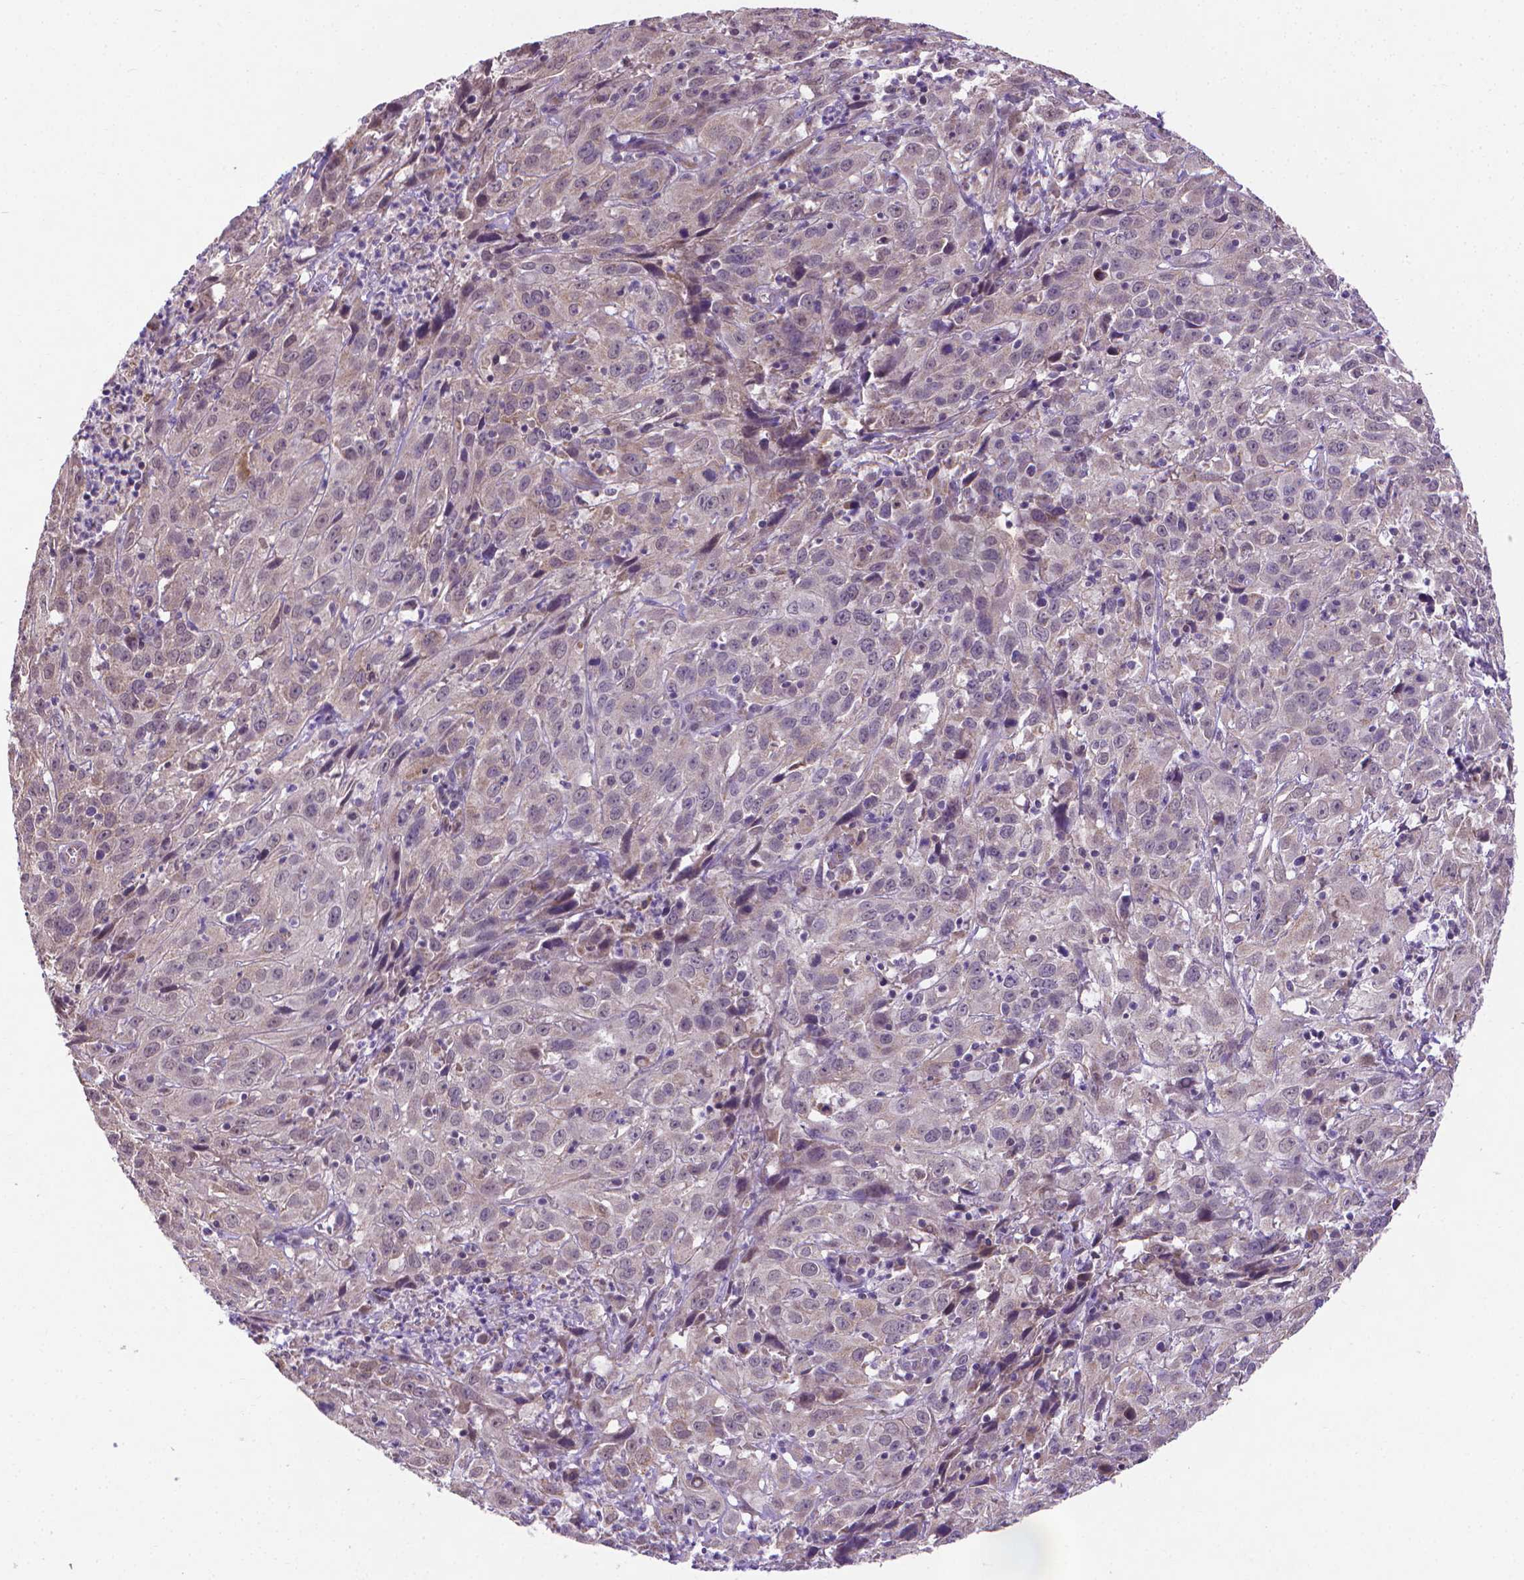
{"staining": {"intensity": "negative", "quantity": "none", "location": "none"}, "tissue": "cervical cancer", "cell_type": "Tumor cells", "image_type": "cancer", "snomed": [{"axis": "morphology", "description": "Squamous cell carcinoma, NOS"}, {"axis": "topography", "description": "Cervix"}], "caption": "Micrograph shows no significant protein expression in tumor cells of cervical squamous cell carcinoma. Nuclei are stained in blue.", "gene": "GPR63", "patient": {"sex": "female", "age": 32}}